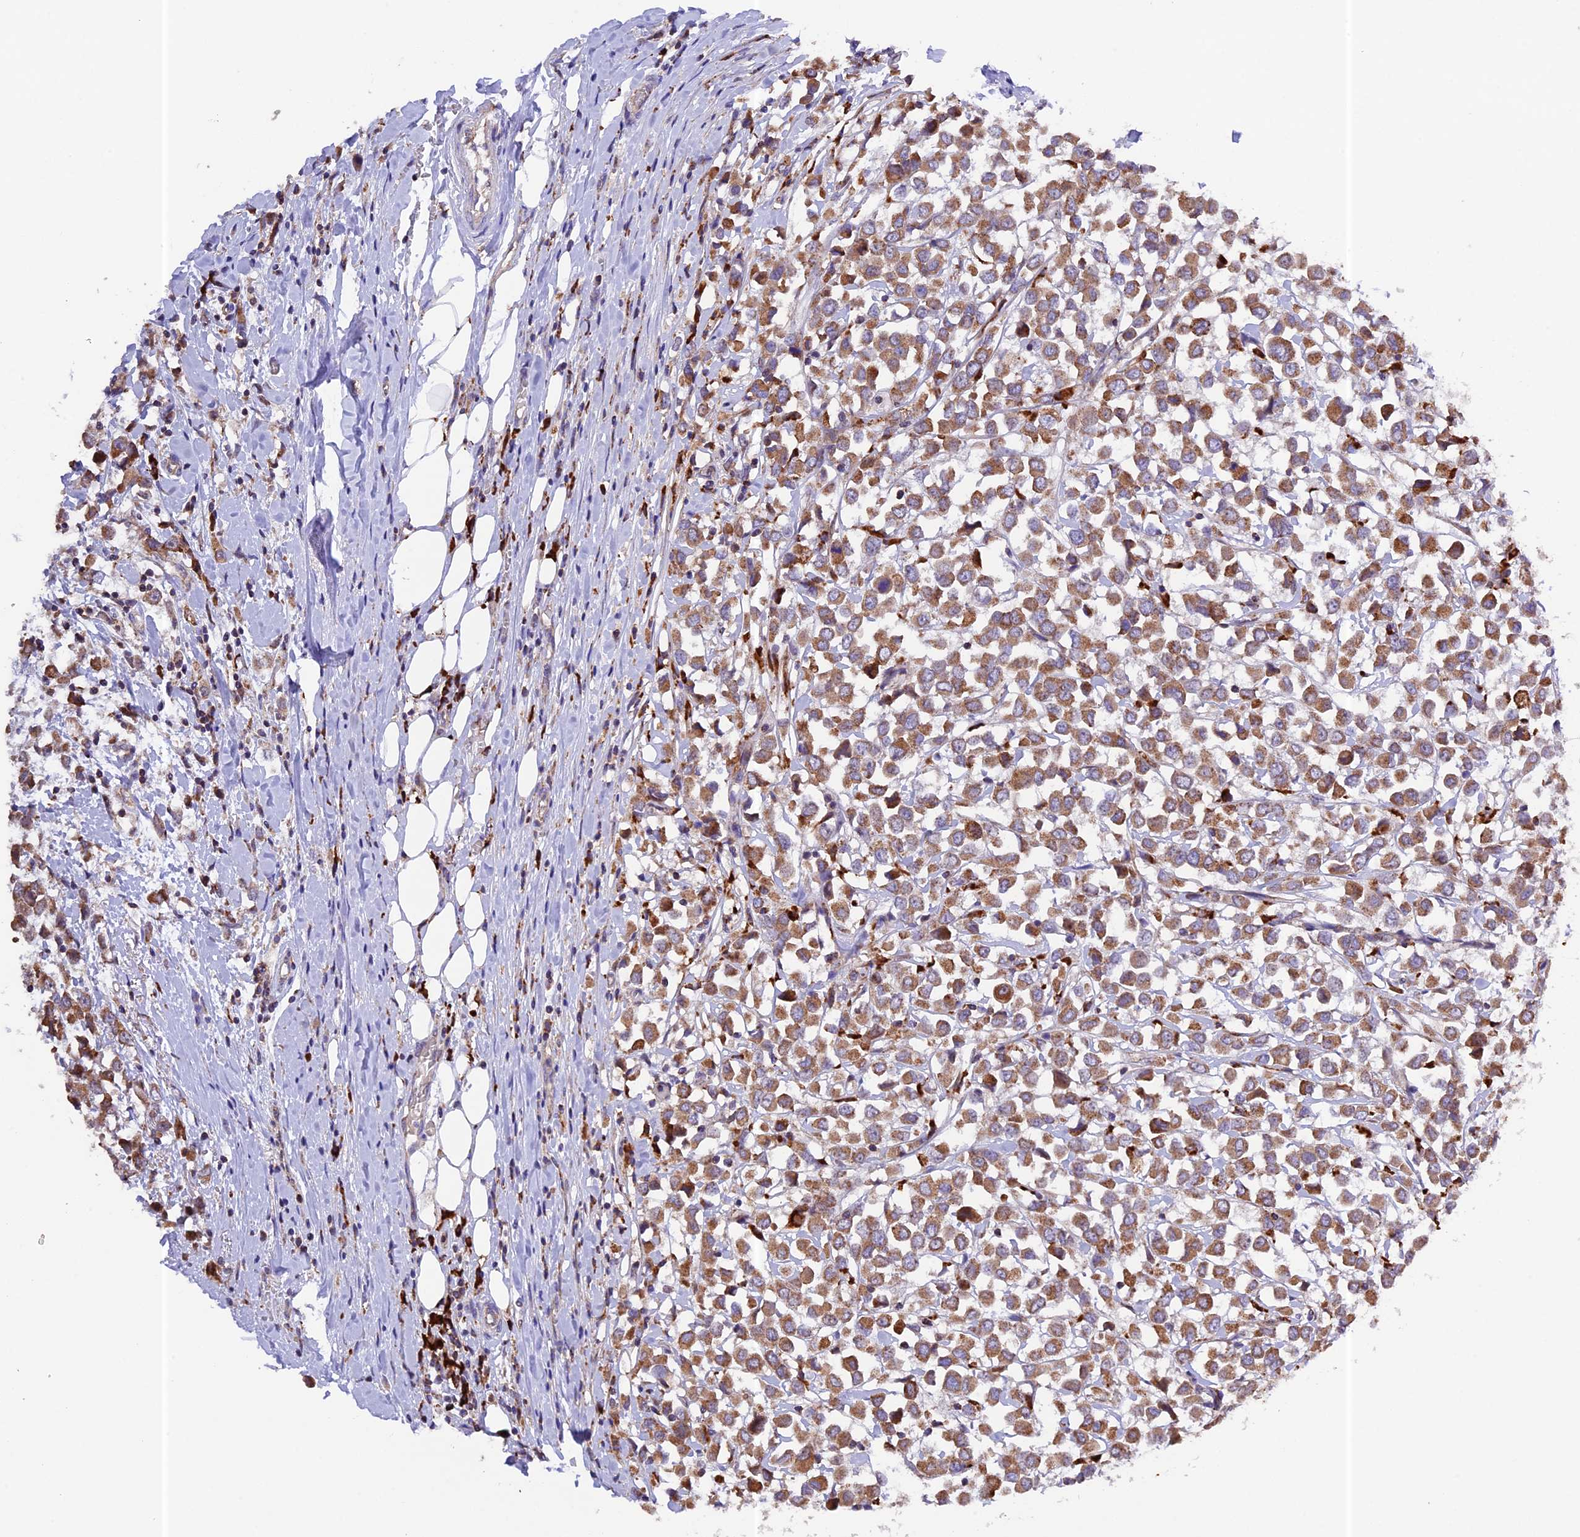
{"staining": {"intensity": "moderate", "quantity": ">75%", "location": "cytoplasmic/membranous"}, "tissue": "breast cancer", "cell_type": "Tumor cells", "image_type": "cancer", "snomed": [{"axis": "morphology", "description": "Duct carcinoma"}, {"axis": "topography", "description": "Breast"}], "caption": "Immunohistochemistry (IHC) (DAB (3,3'-diaminobenzidine)) staining of human breast cancer (intraductal carcinoma) displays moderate cytoplasmic/membranous protein positivity in approximately >75% of tumor cells. Nuclei are stained in blue.", "gene": "METTL22", "patient": {"sex": "female", "age": 61}}